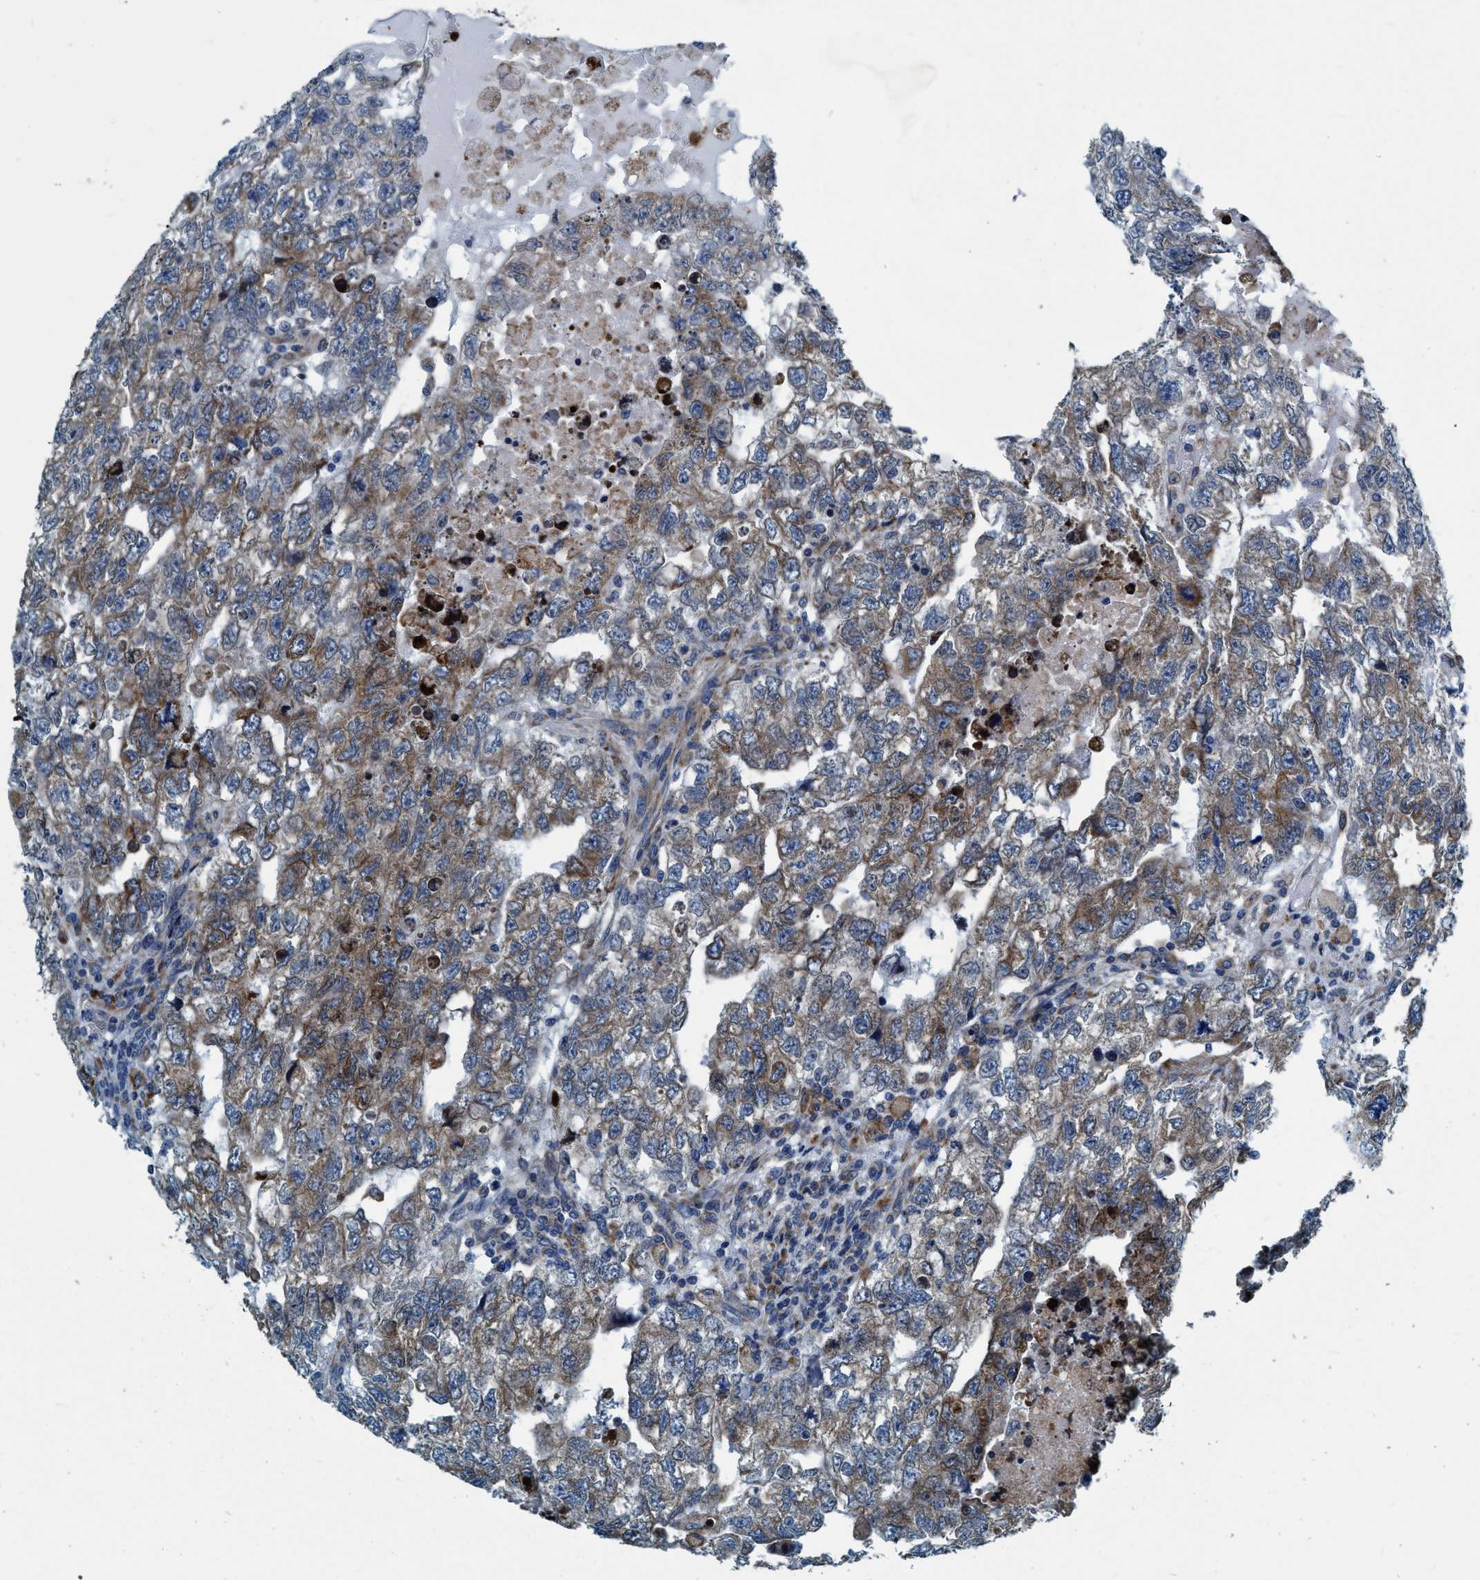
{"staining": {"intensity": "moderate", "quantity": "25%-75%", "location": "cytoplasmic/membranous"}, "tissue": "testis cancer", "cell_type": "Tumor cells", "image_type": "cancer", "snomed": [{"axis": "morphology", "description": "Carcinoma, Embryonal, NOS"}, {"axis": "topography", "description": "Testis"}], "caption": "Testis embryonal carcinoma stained with DAB IHC displays medium levels of moderate cytoplasmic/membranous positivity in approximately 25%-75% of tumor cells.", "gene": "ARMC9", "patient": {"sex": "male", "age": 36}}